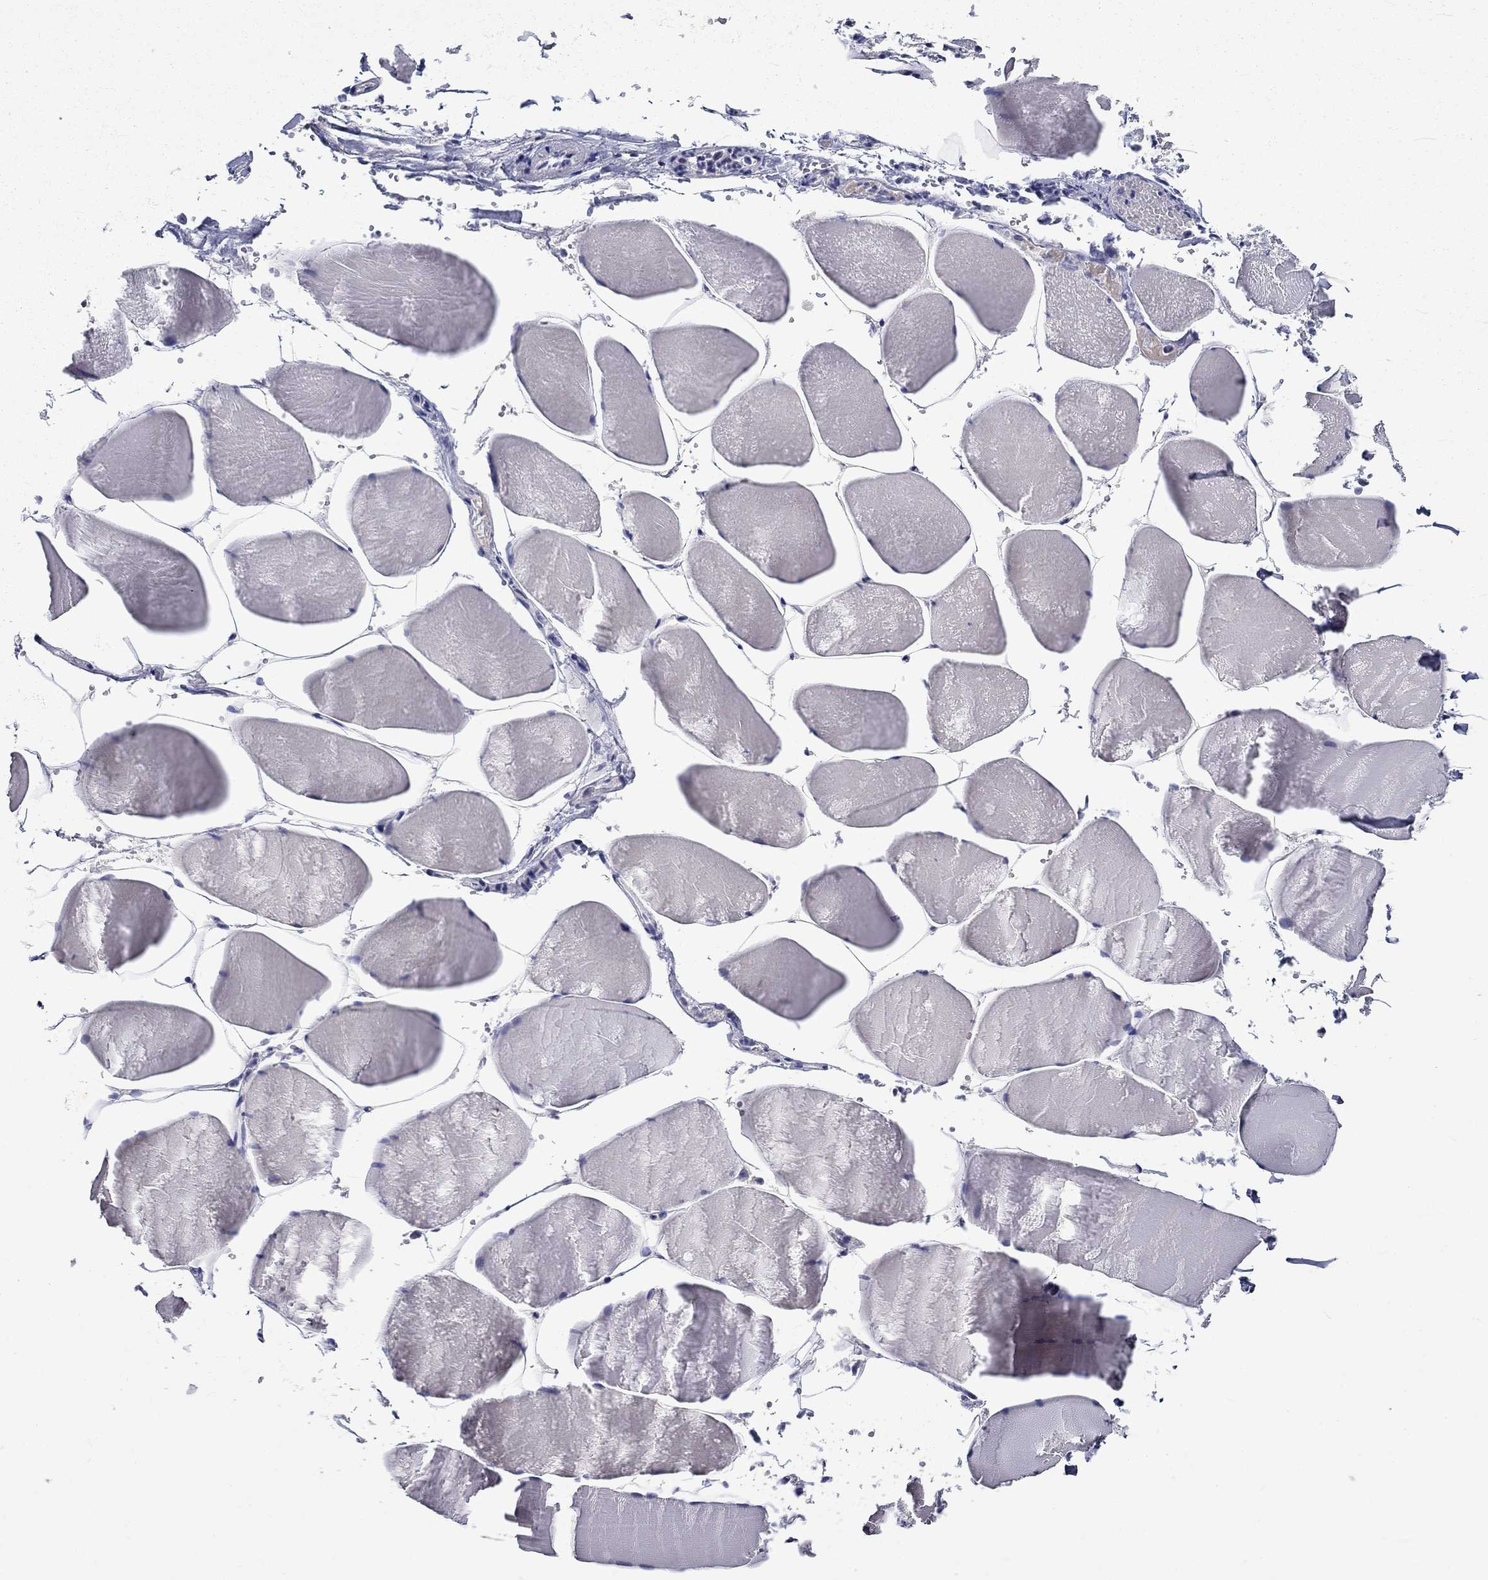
{"staining": {"intensity": "negative", "quantity": "none", "location": "none"}, "tissue": "skeletal muscle", "cell_type": "Myocytes", "image_type": "normal", "snomed": [{"axis": "morphology", "description": "Normal tissue, NOS"}, {"axis": "morphology", "description": "Malignant melanoma, Metastatic site"}, {"axis": "topography", "description": "Skeletal muscle"}], "caption": "The micrograph shows no significant positivity in myocytes of skeletal muscle. (Stains: DAB immunohistochemistry with hematoxylin counter stain, Microscopy: brightfield microscopy at high magnification).", "gene": "CNDP1", "patient": {"sex": "male", "age": 50}}